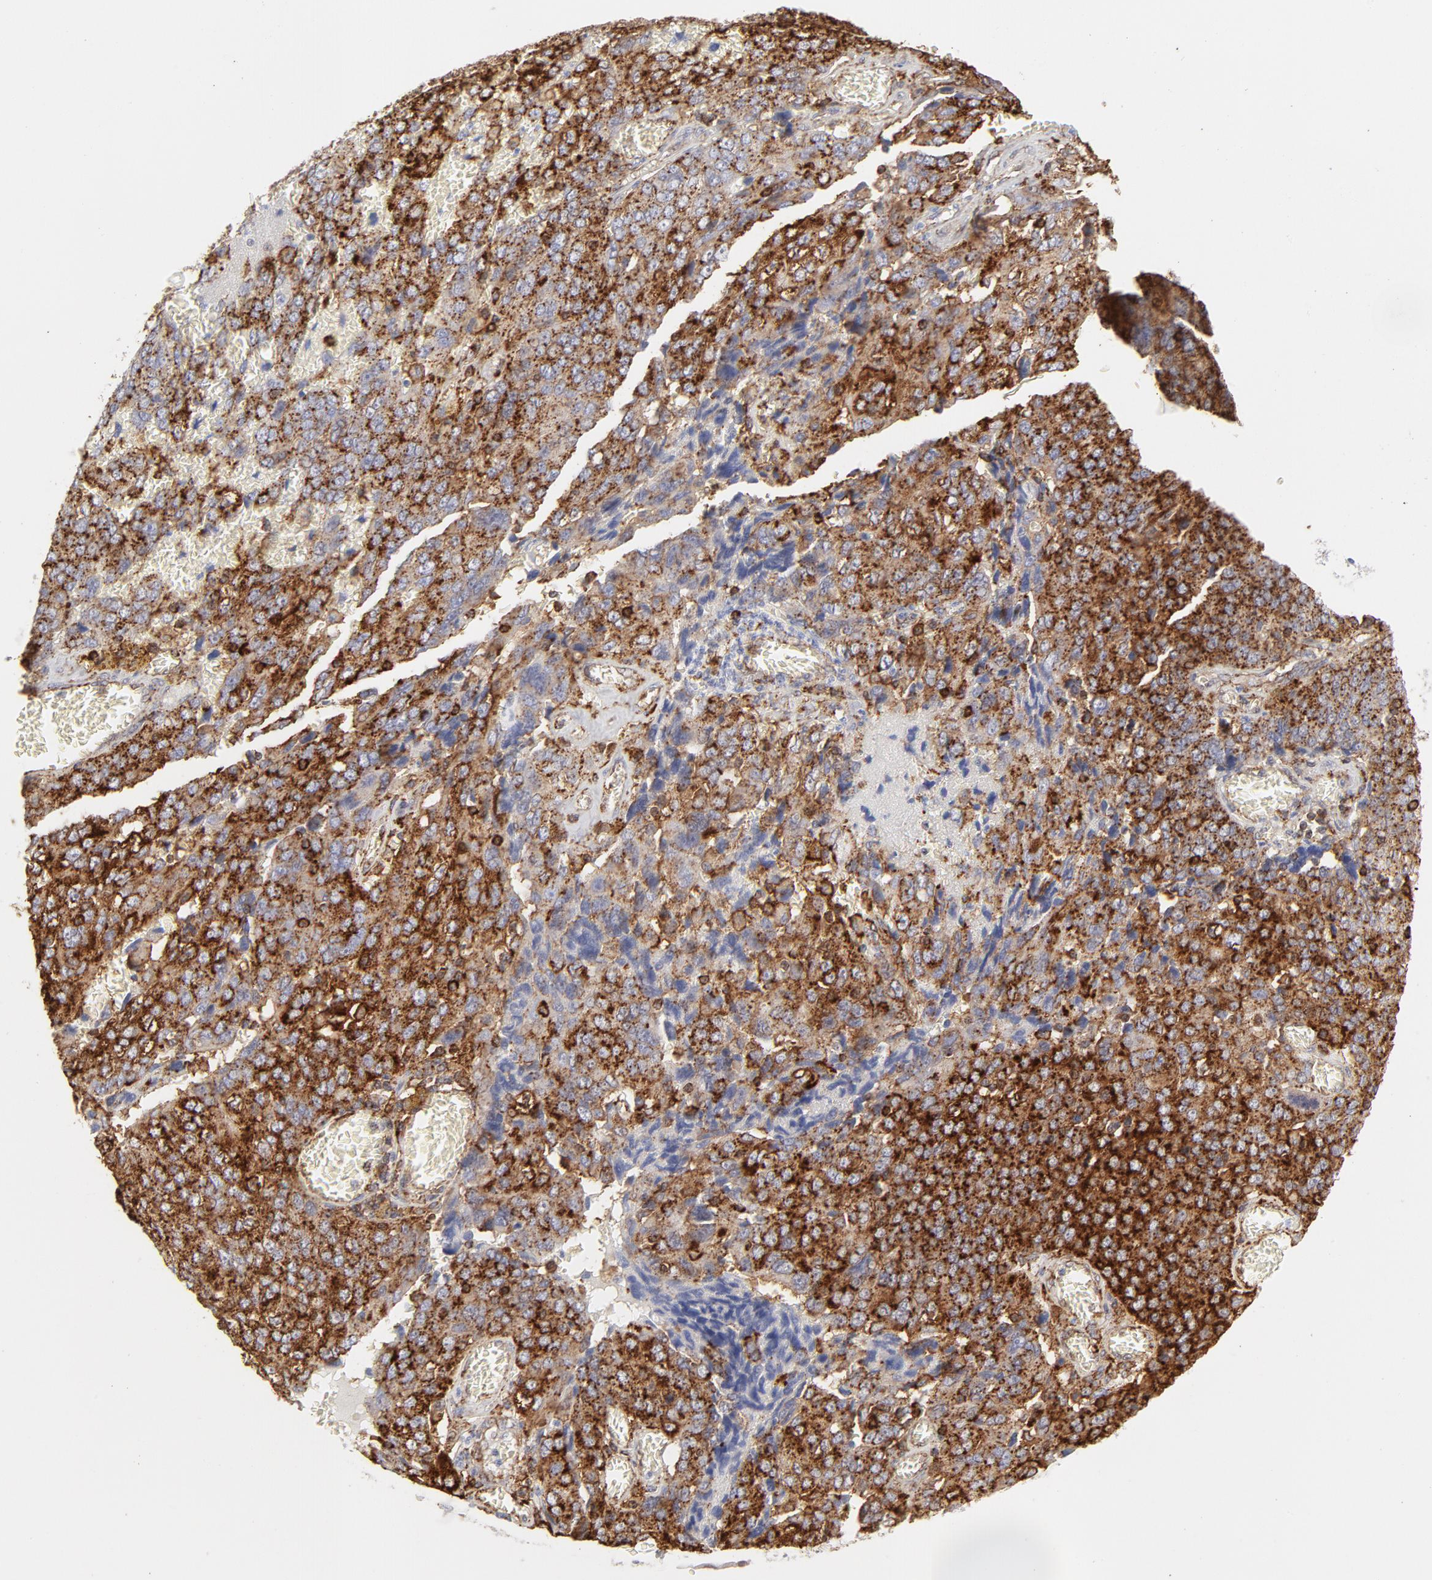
{"staining": {"intensity": "strong", "quantity": ">75%", "location": "cytoplasmic/membranous"}, "tissue": "ovarian cancer", "cell_type": "Tumor cells", "image_type": "cancer", "snomed": [{"axis": "morphology", "description": "Carcinoma, endometroid"}, {"axis": "topography", "description": "Ovary"}], "caption": "The immunohistochemical stain shows strong cytoplasmic/membranous staining in tumor cells of ovarian cancer tissue.", "gene": "CDK6", "patient": {"sex": "female", "age": 75}}